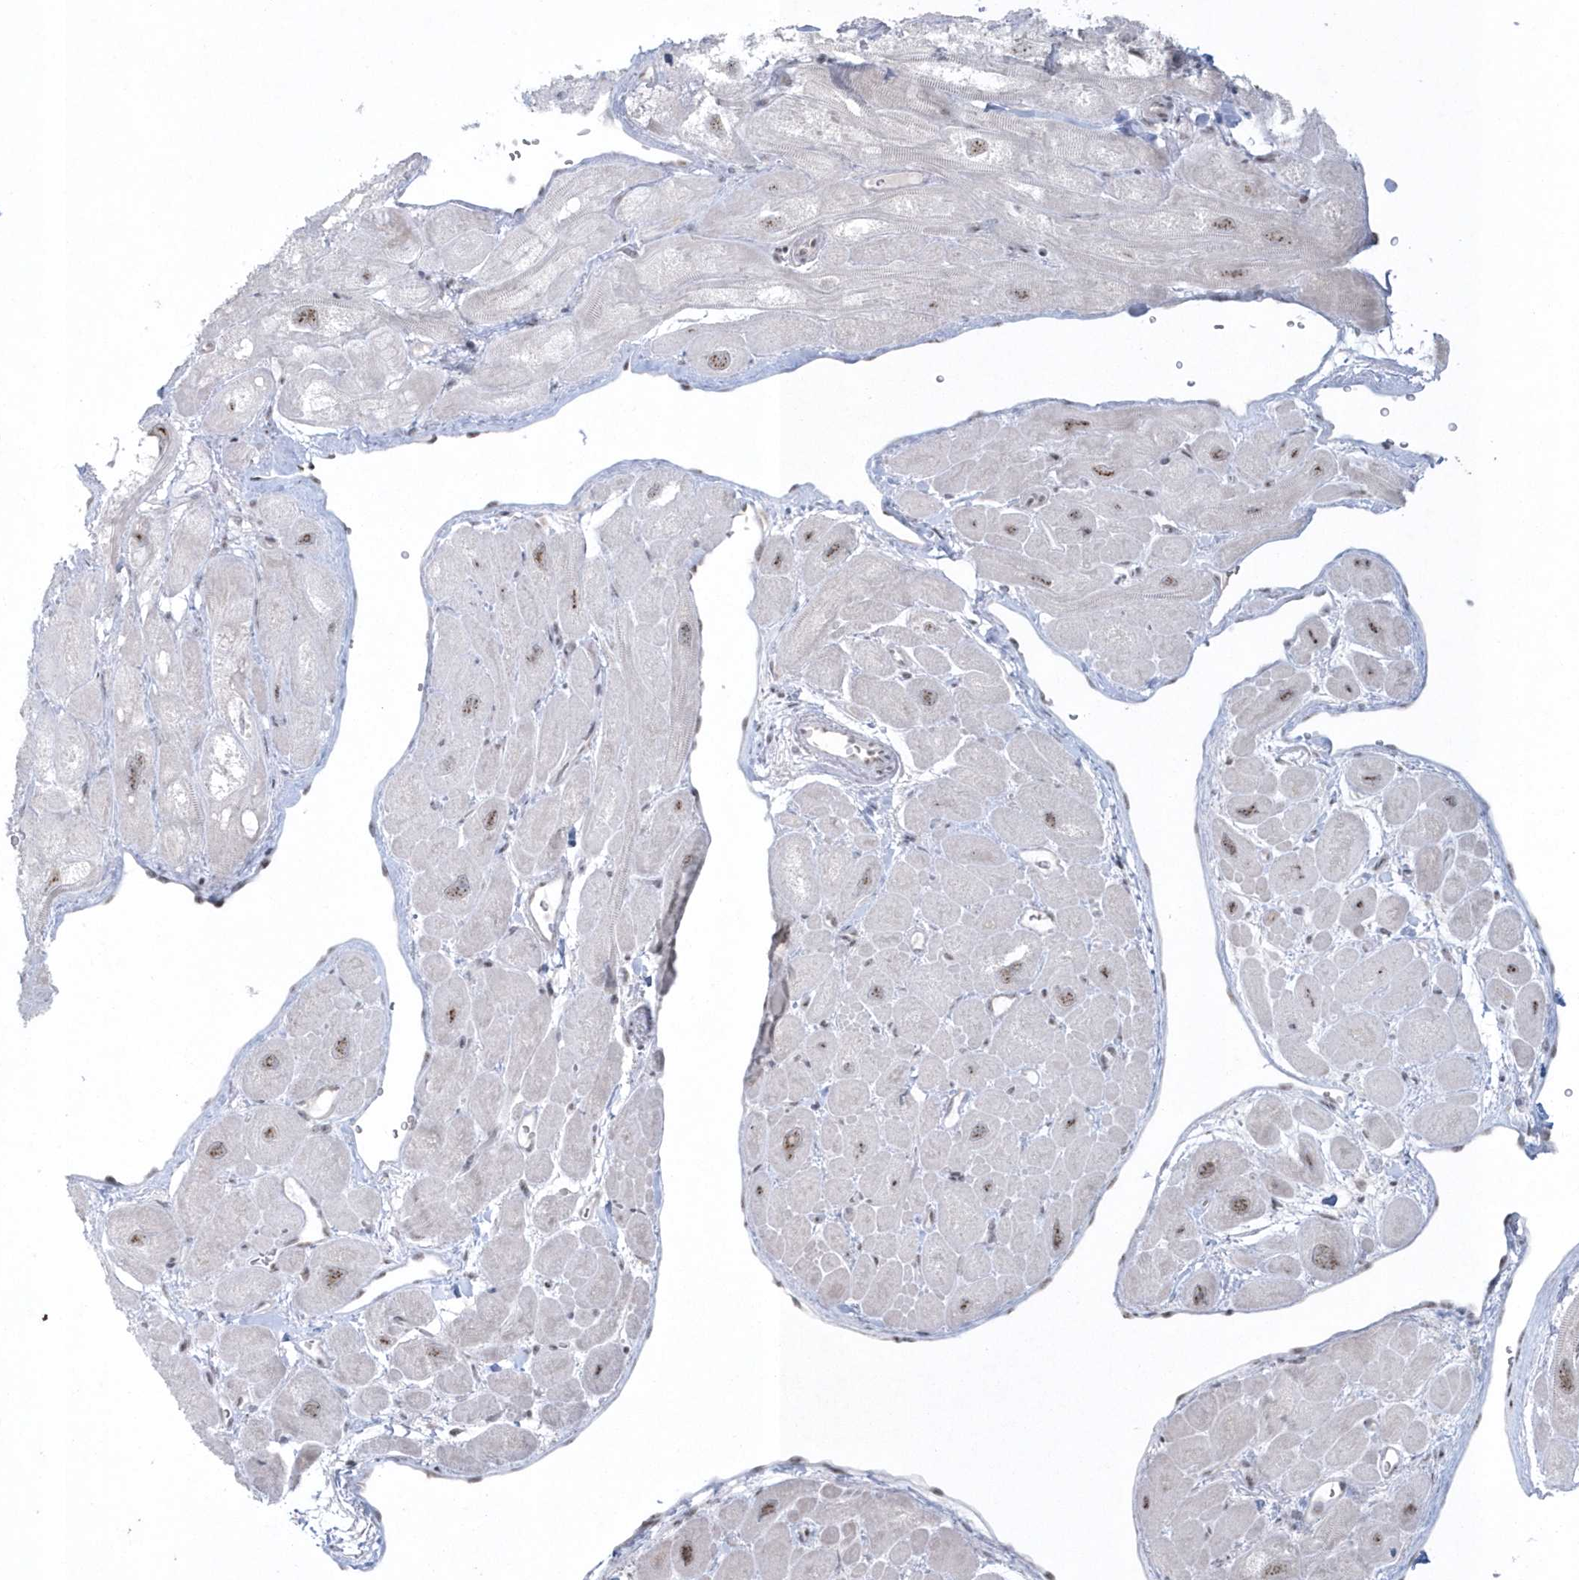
{"staining": {"intensity": "weak", "quantity": "25%-75%", "location": "nuclear"}, "tissue": "heart muscle", "cell_type": "Cardiomyocytes", "image_type": "normal", "snomed": [{"axis": "morphology", "description": "Normal tissue, NOS"}, {"axis": "topography", "description": "Heart"}], "caption": "Immunohistochemistry (IHC) (DAB) staining of normal human heart muscle reveals weak nuclear protein expression in about 25%-75% of cardiomyocytes.", "gene": "KDM6B", "patient": {"sex": "male", "age": 49}}